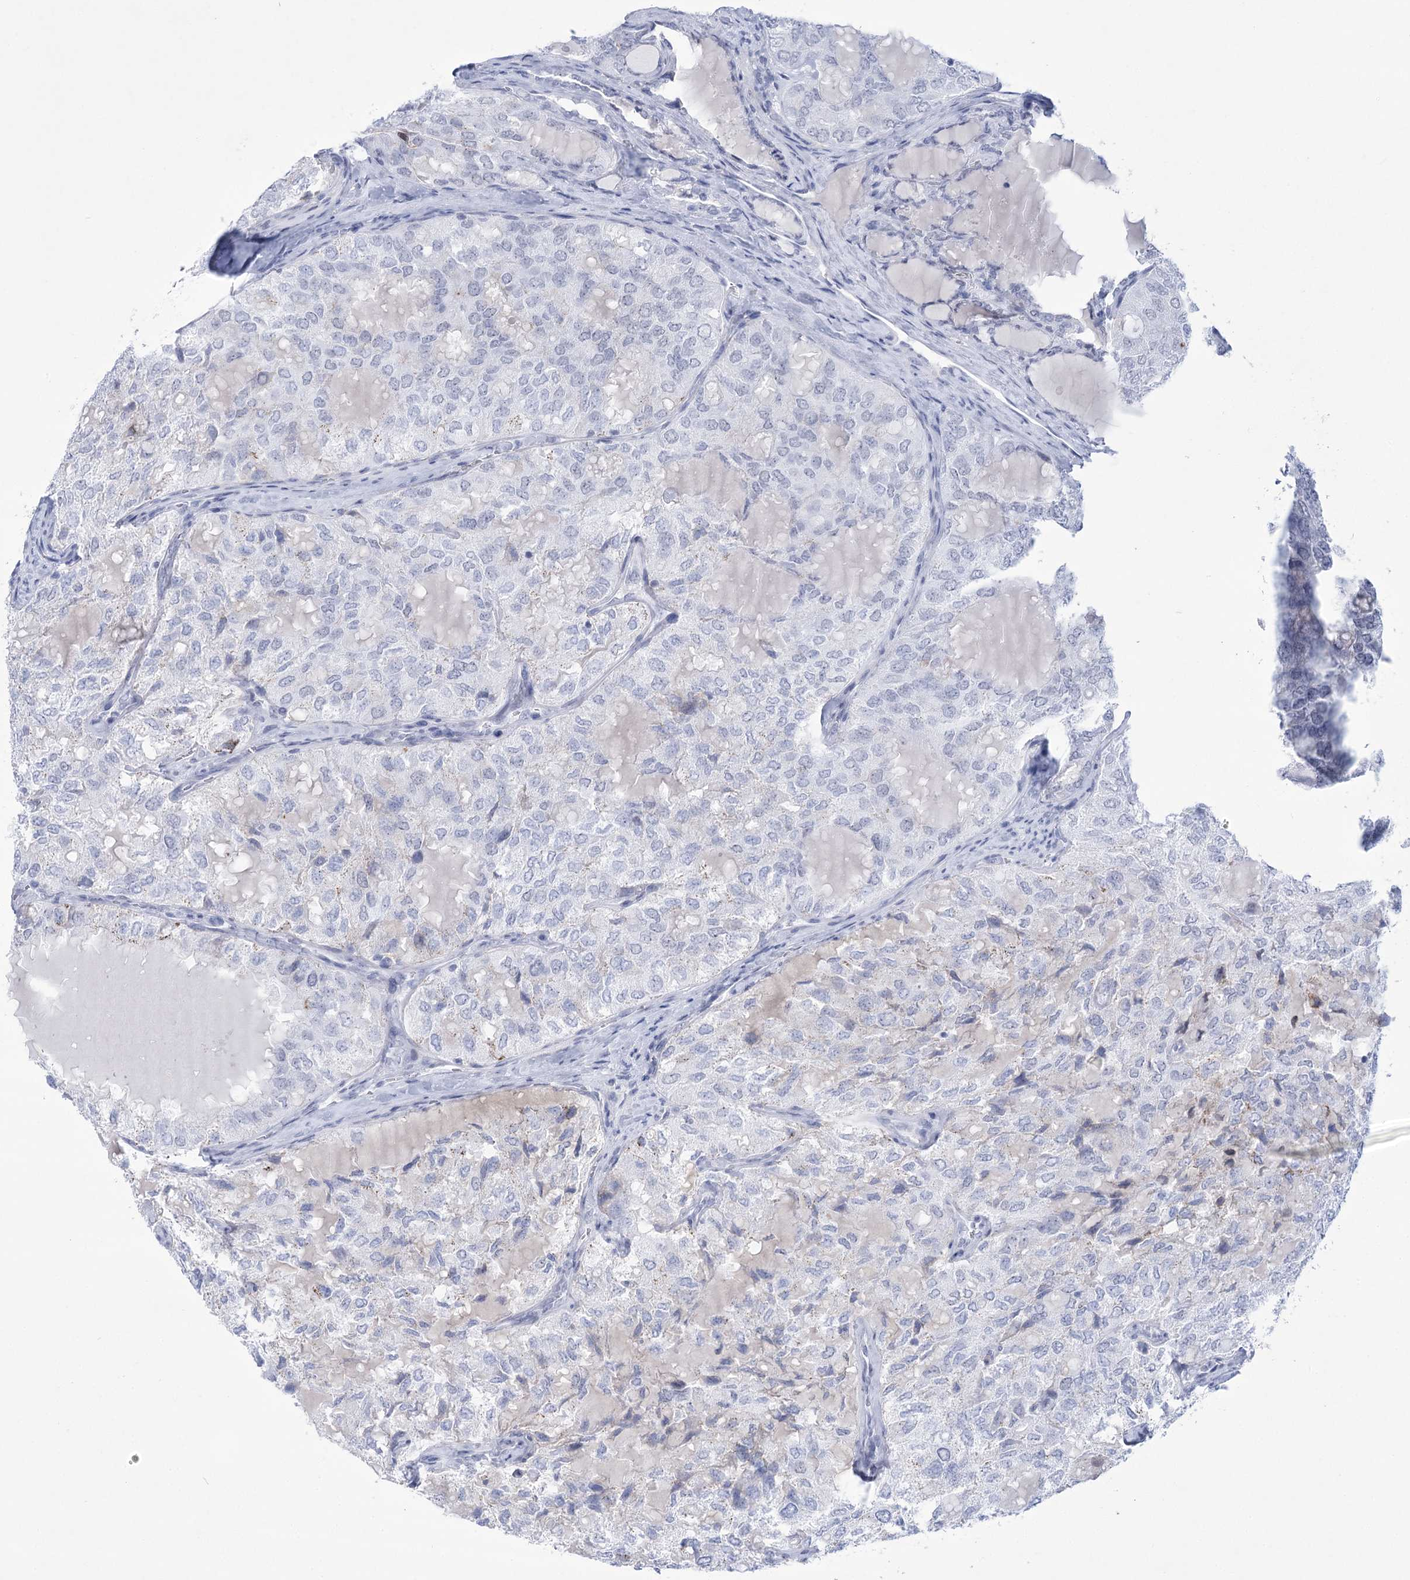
{"staining": {"intensity": "negative", "quantity": "none", "location": "none"}, "tissue": "thyroid cancer", "cell_type": "Tumor cells", "image_type": "cancer", "snomed": [{"axis": "morphology", "description": "Follicular adenoma carcinoma, NOS"}, {"axis": "topography", "description": "Thyroid gland"}], "caption": "Follicular adenoma carcinoma (thyroid) stained for a protein using immunohistochemistry (IHC) displays no positivity tumor cells.", "gene": "HORMAD1", "patient": {"sex": "male", "age": 75}}